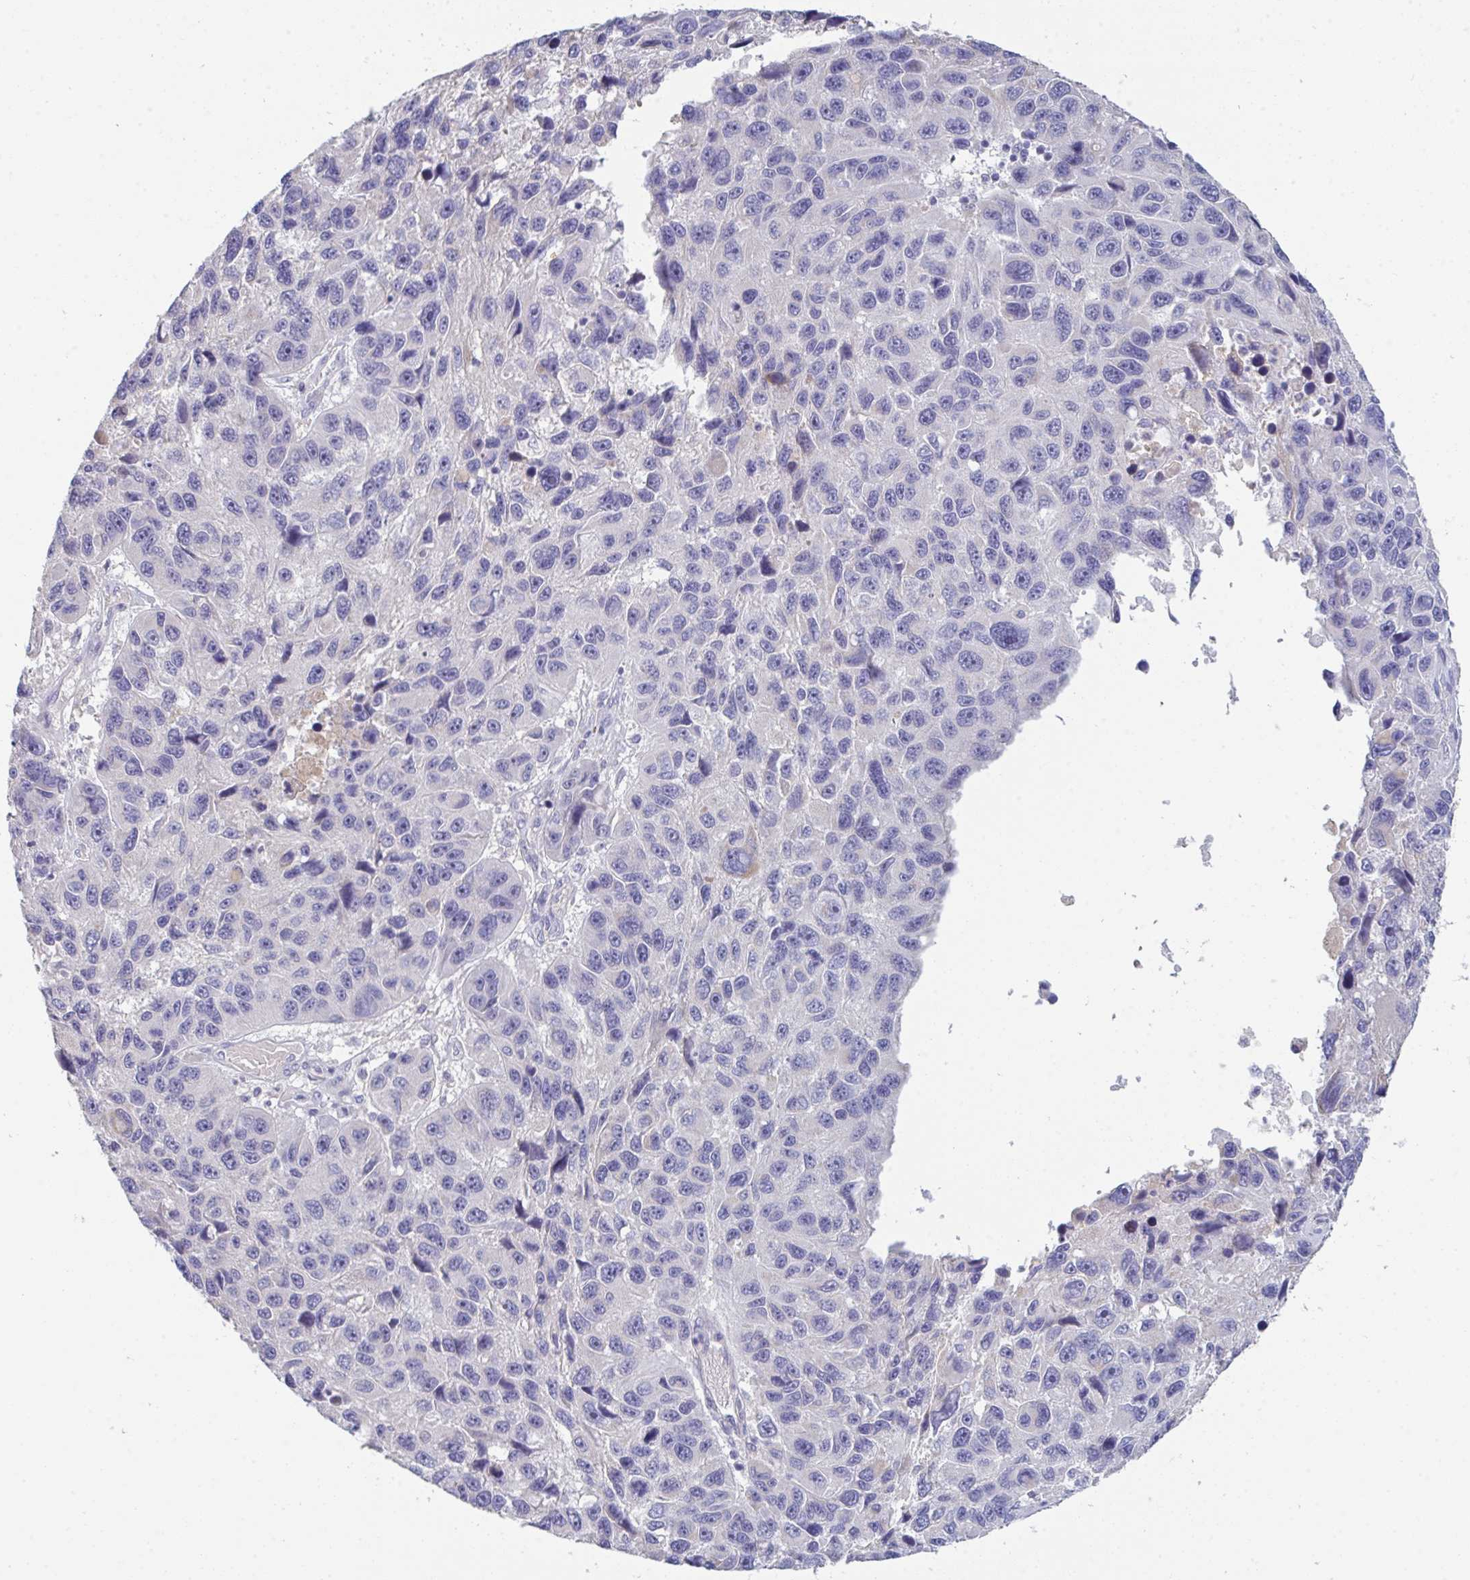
{"staining": {"intensity": "negative", "quantity": "none", "location": "none"}, "tissue": "melanoma", "cell_type": "Tumor cells", "image_type": "cancer", "snomed": [{"axis": "morphology", "description": "Malignant melanoma, NOS"}, {"axis": "topography", "description": "Skin"}], "caption": "An immunohistochemistry image of malignant melanoma is shown. There is no staining in tumor cells of malignant melanoma.", "gene": "HGFAC", "patient": {"sex": "male", "age": 53}}